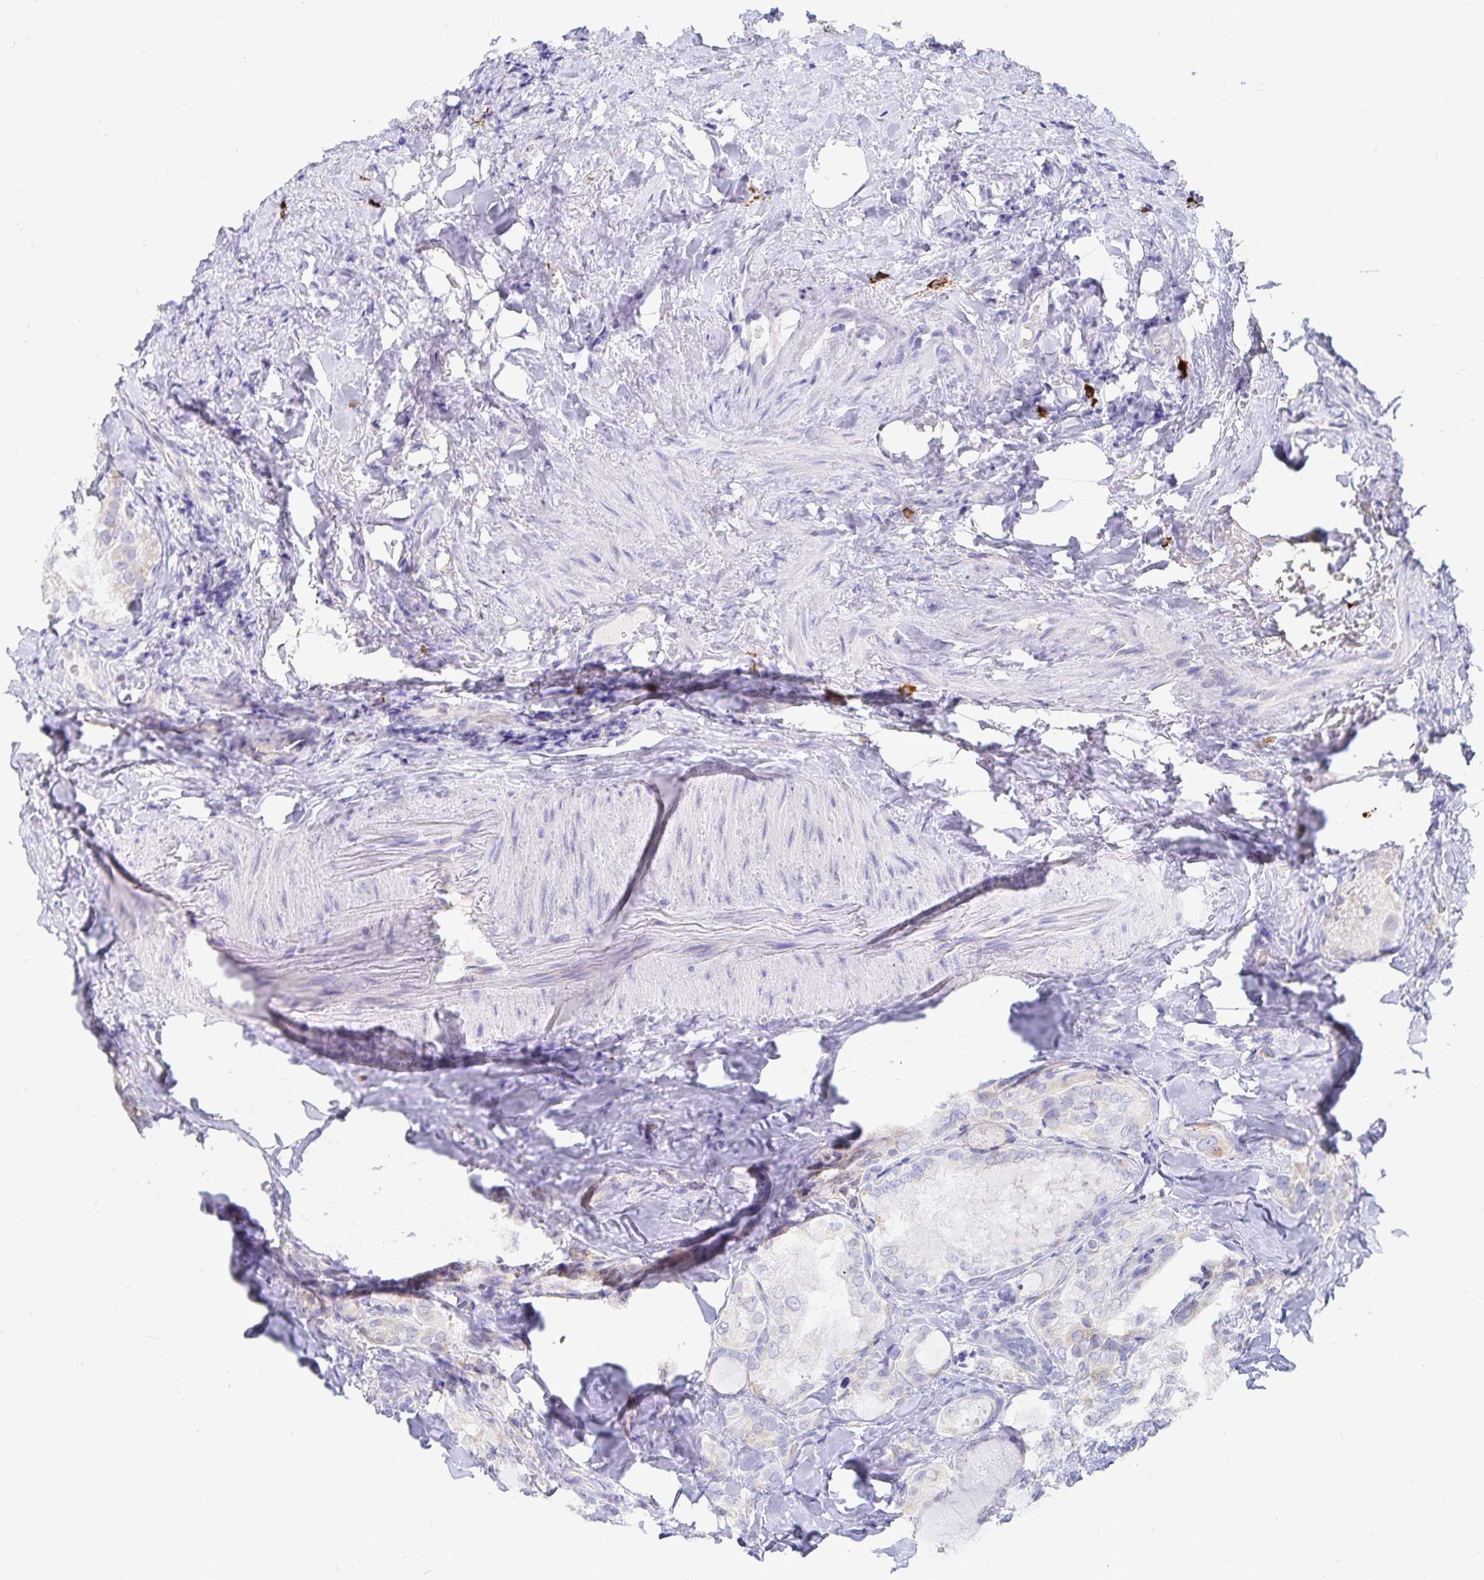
{"staining": {"intensity": "negative", "quantity": "none", "location": "none"}, "tissue": "thyroid cancer", "cell_type": "Tumor cells", "image_type": "cancer", "snomed": [{"axis": "morphology", "description": "Papillary adenocarcinoma, NOS"}, {"axis": "topography", "description": "Thyroid gland"}], "caption": "This is an immunohistochemistry micrograph of human papillary adenocarcinoma (thyroid). There is no staining in tumor cells.", "gene": "PKHD1", "patient": {"sex": "female", "age": 75}}